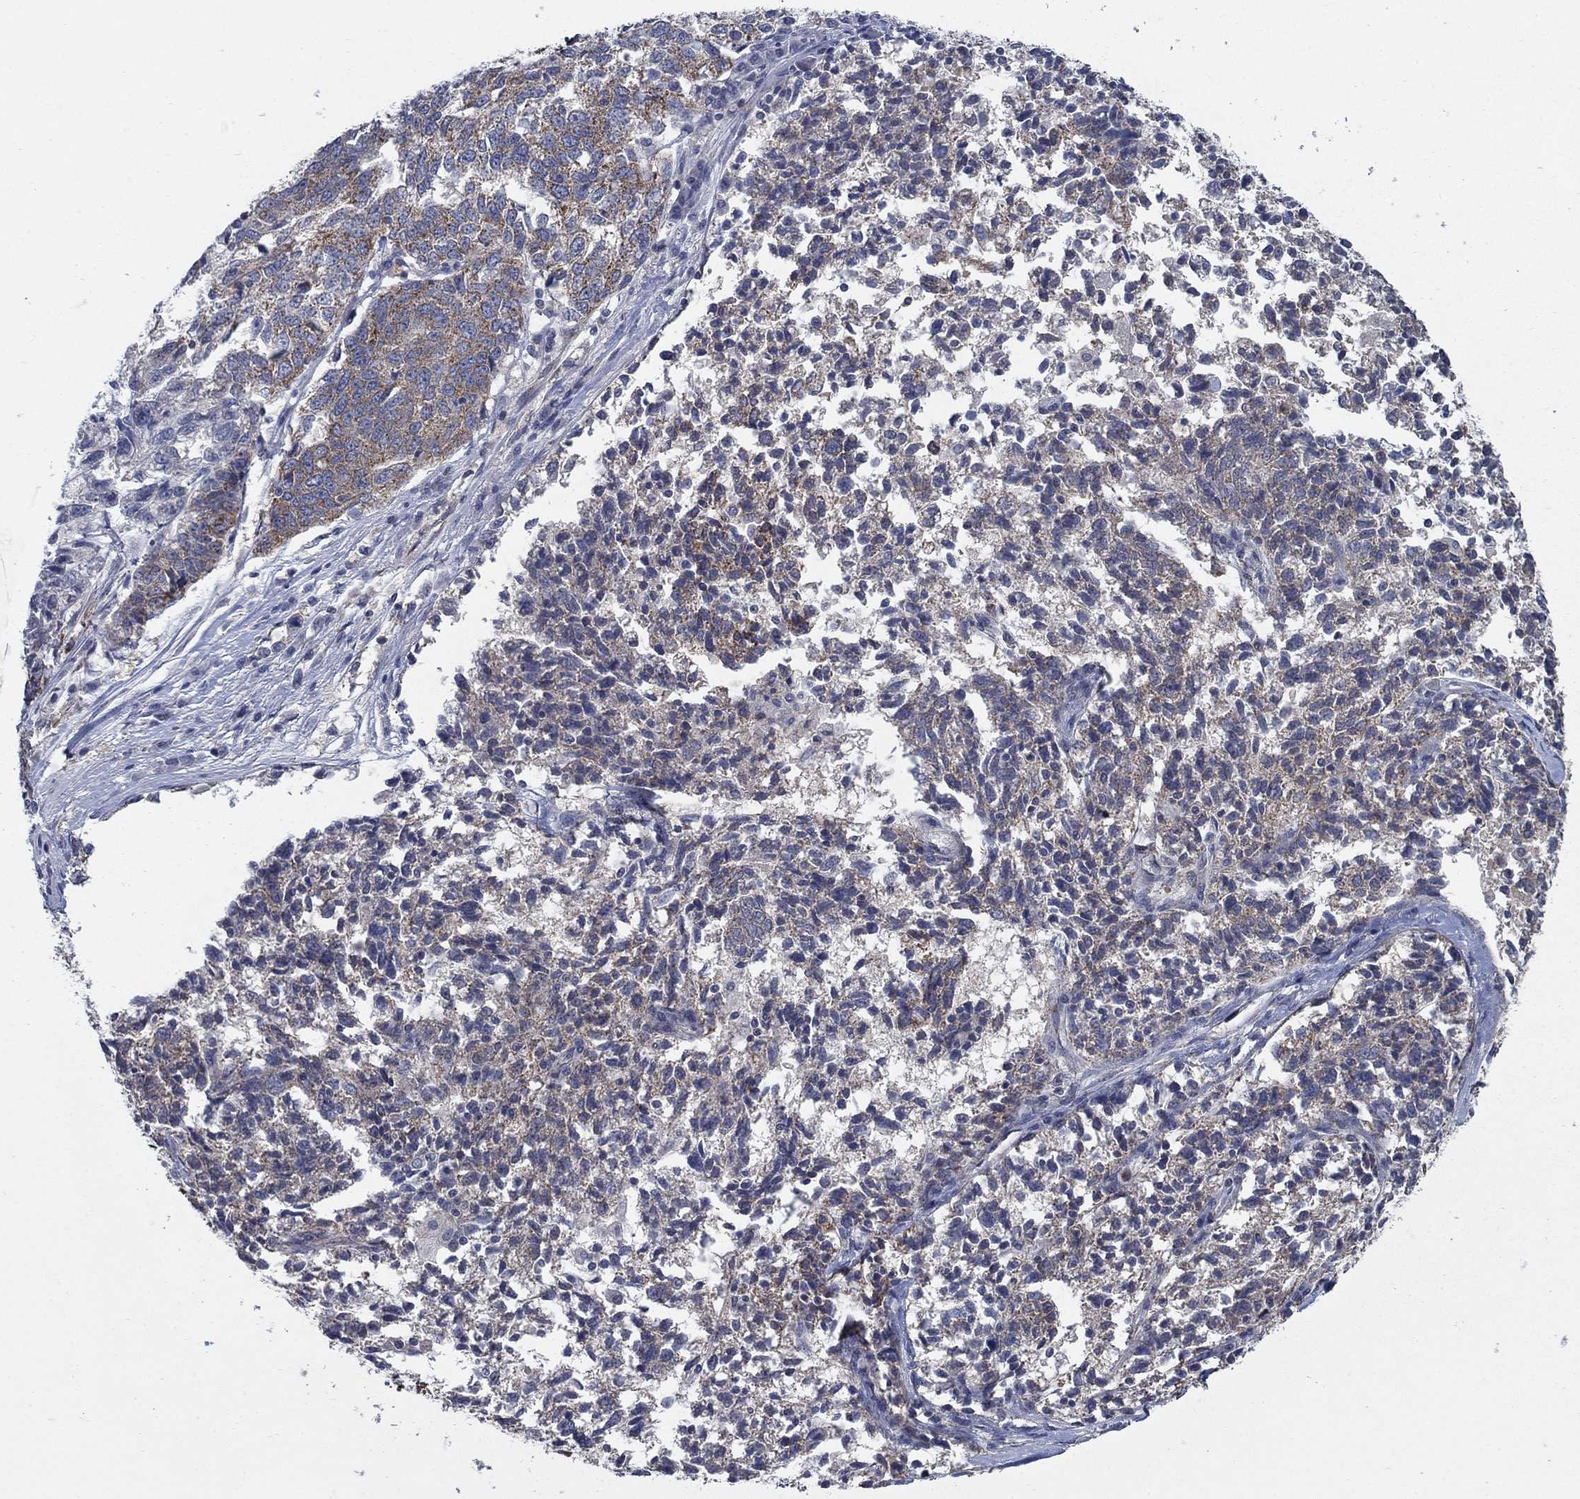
{"staining": {"intensity": "weak", "quantity": "<25%", "location": "cytoplasmic/membranous"}, "tissue": "ovarian cancer", "cell_type": "Tumor cells", "image_type": "cancer", "snomed": [{"axis": "morphology", "description": "Cystadenocarcinoma, serous, NOS"}, {"axis": "topography", "description": "Ovary"}], "caption": "This is a micrograph of IHC staining of ovarian cancer, which shows no staining in tumor cells.", "gene": "NME7", "patient": {"sex": "female", "age": 71}}